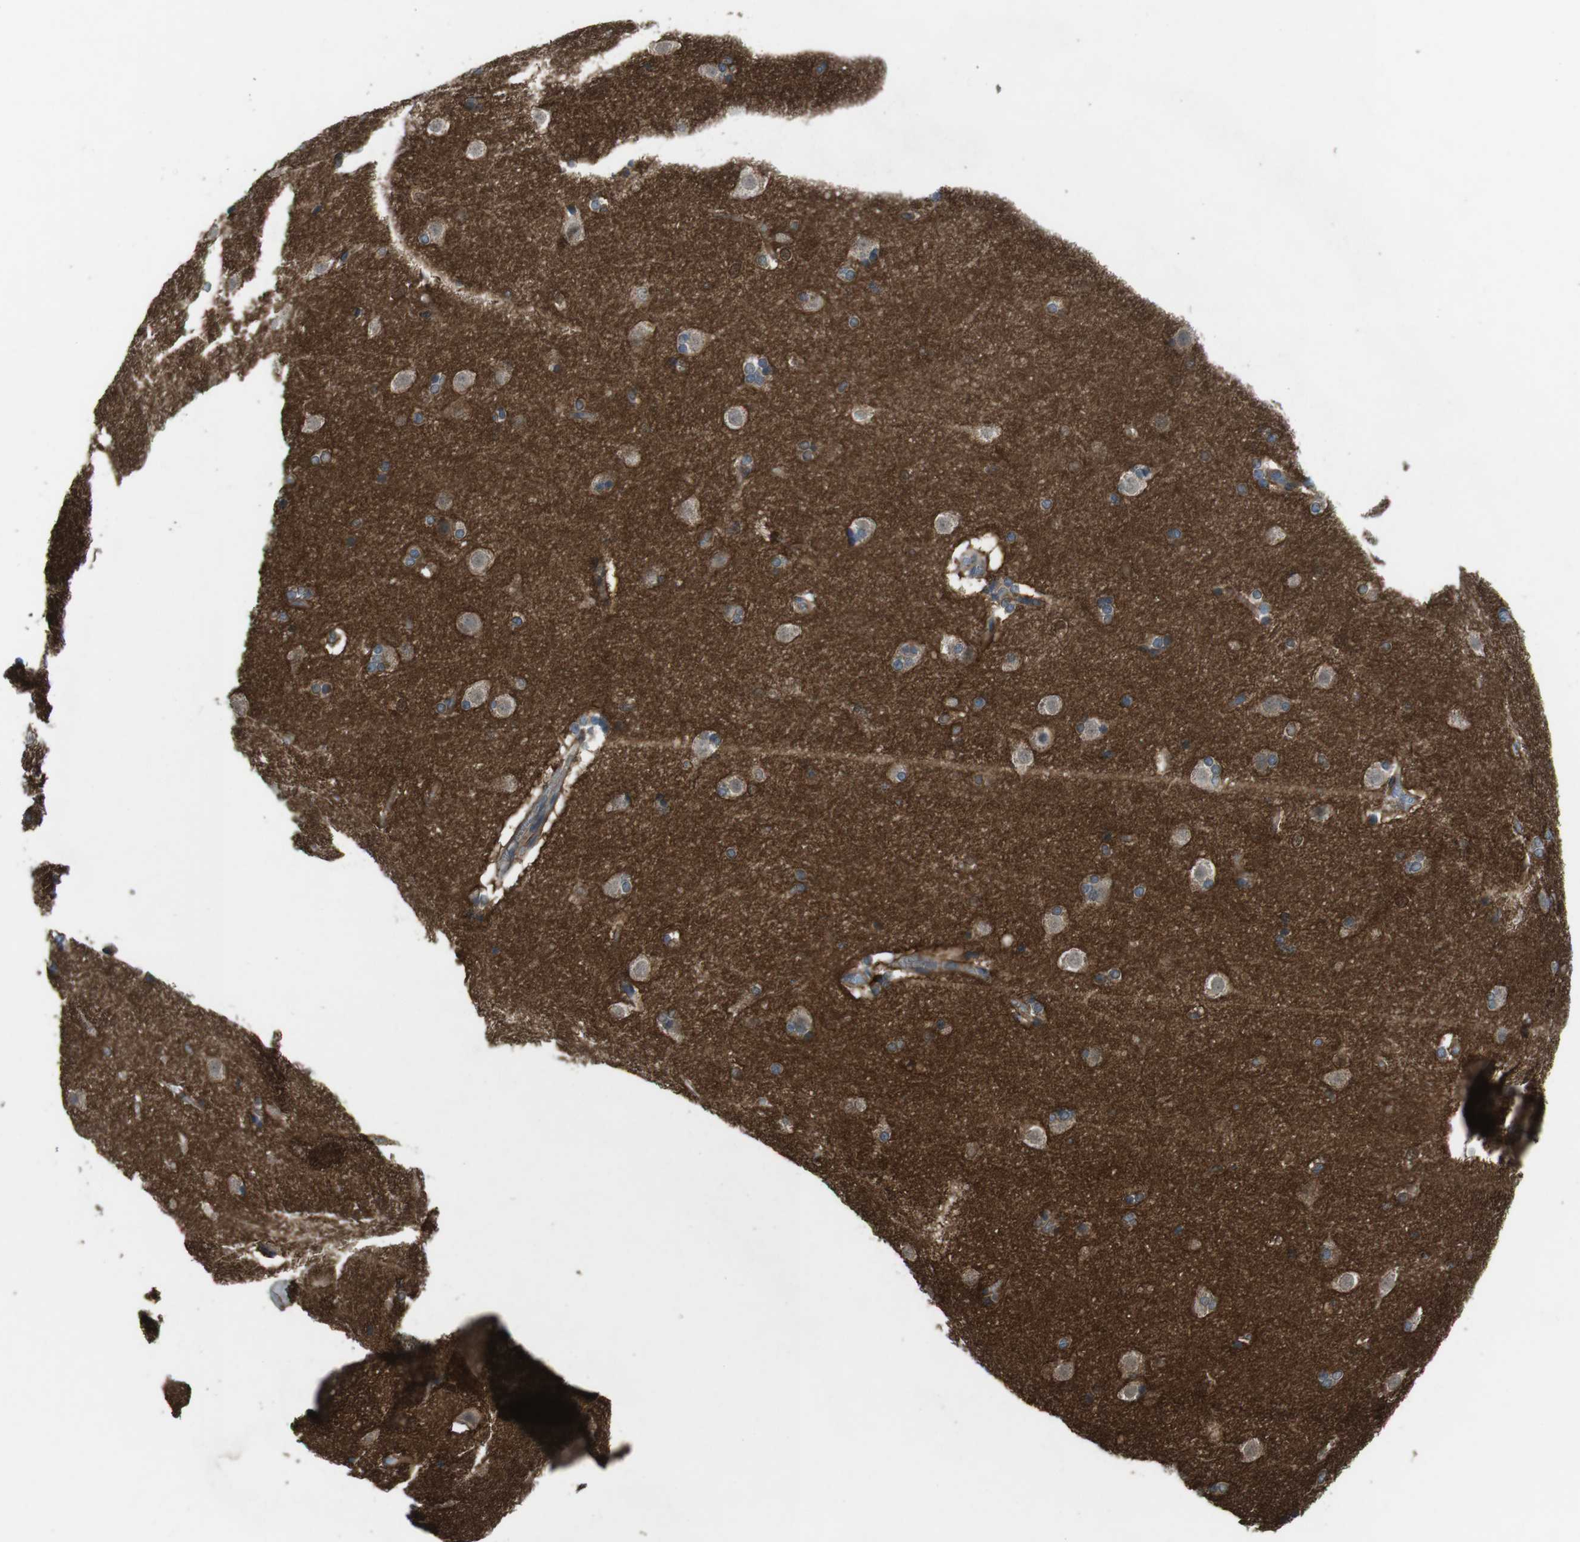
{"staining": {"intensity": "moderate", "quantity": "<25%", "location": "cytoplasmic/membranous"}, "tissue": "caudate", "cell_type": "Glial cells", "image_type": "normal", "snomed": [{"axis": "morphology", "description": "Normal tissue, NOS"}, {"axis": "topography", "description": "Lateral ventricle wall"}], "caption": "Immunohistochemistry (DAB (3,3'-diaminobenzidine)) staining of normal human caudate displays moderate cytoplasmic/membranous protein expression in approximately <25% of glial cells. Immunohistochemistry (ihc) stains the protein in brown and the nuclei are stained blue.", "gene": "ANK2", "patient": {"sex": "female", "age": 19}}